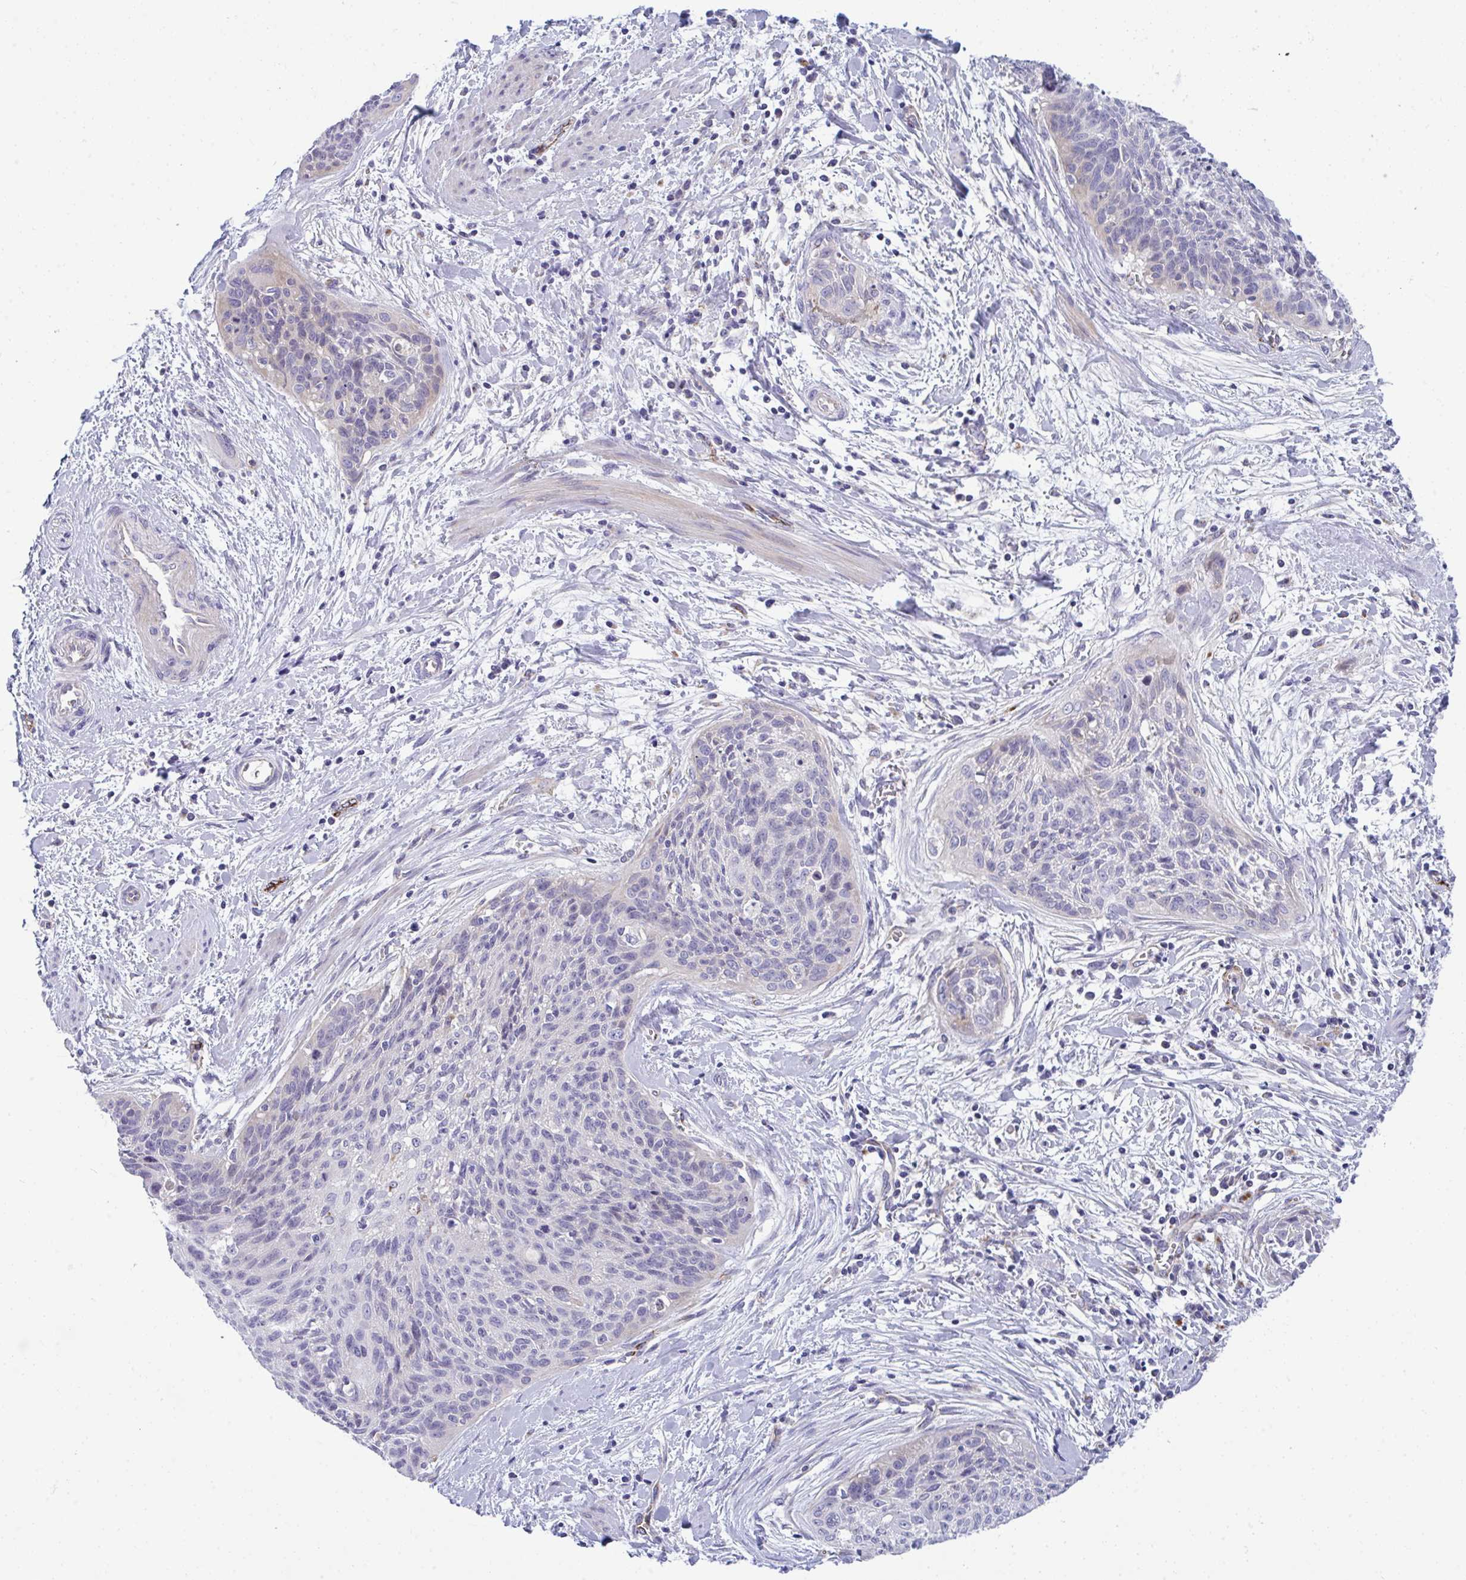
{"staining": {"intensity": "negative", "quantity": "none", "location": "none"}, "tissue": "cervical cancer", "cell_type": "Tumor cells", "image_type": "cancer", "snomed": [{"axis": "morphology", "description": "Squamous cell carcinoma, NOS"}, {"axis": "topography", "description": "Cervix"}], "caption": "Protein analysis of cervical cancer demonstrates no significant staining in tumor cells.", "gene": "TOR1AIP2", "patient": {"sex": "female", "age": 55}}